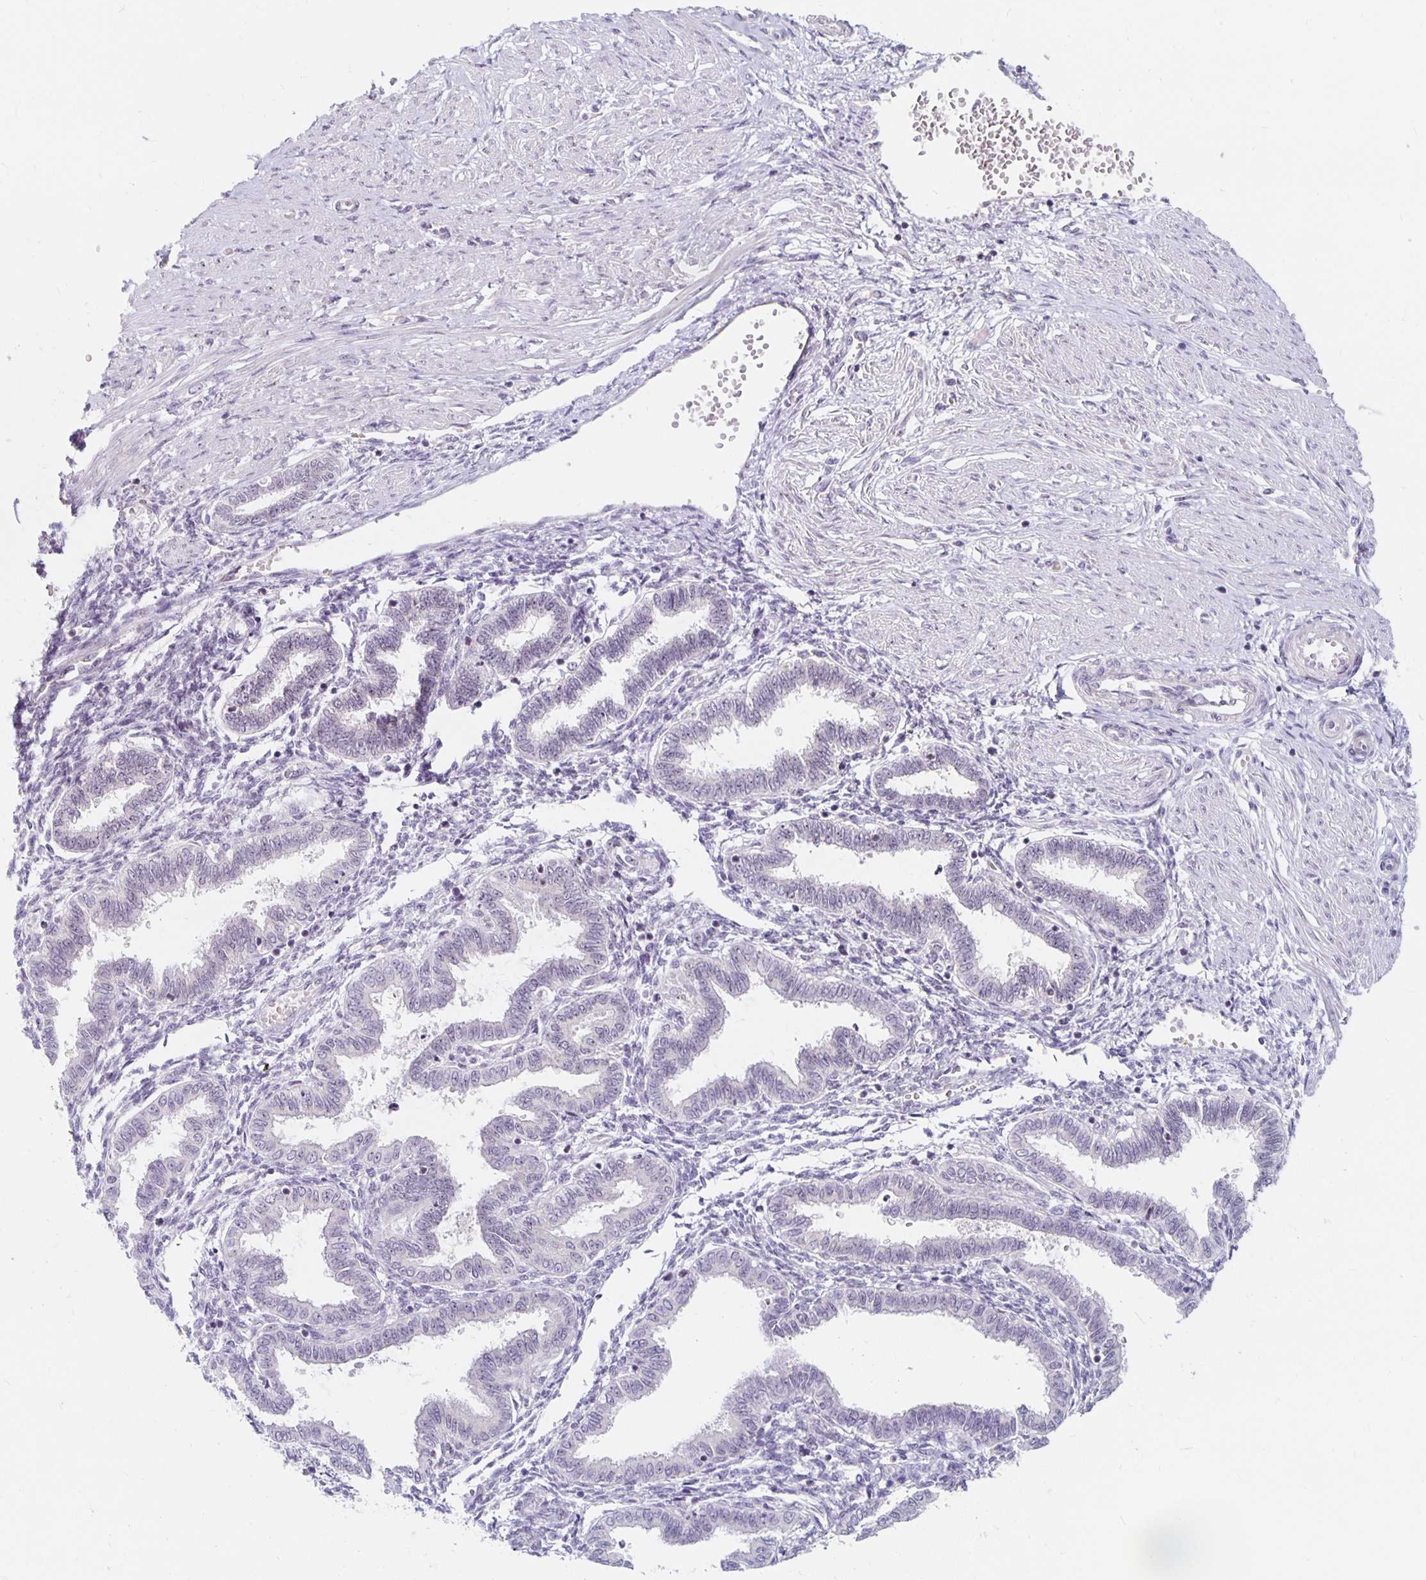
{"staining": {"intensity": "weak", "quantity": "<25%", "location": "nuclear"}, "tissue": "endometrium", "cell_type": "Cells in endometrial stroma", "image_type": "normal", "snomed": [{"axis": "morphology", "description": "Normal tissue, NOS"}, {"axis": "topography", "description": "Endometrium"}], "caption": "Immunohistochemistry of normal endometrium exhibits no expression in cells in endometrial stroma.", "gene": "NUP85", "patient": {"sex": "female", "age": 33}}